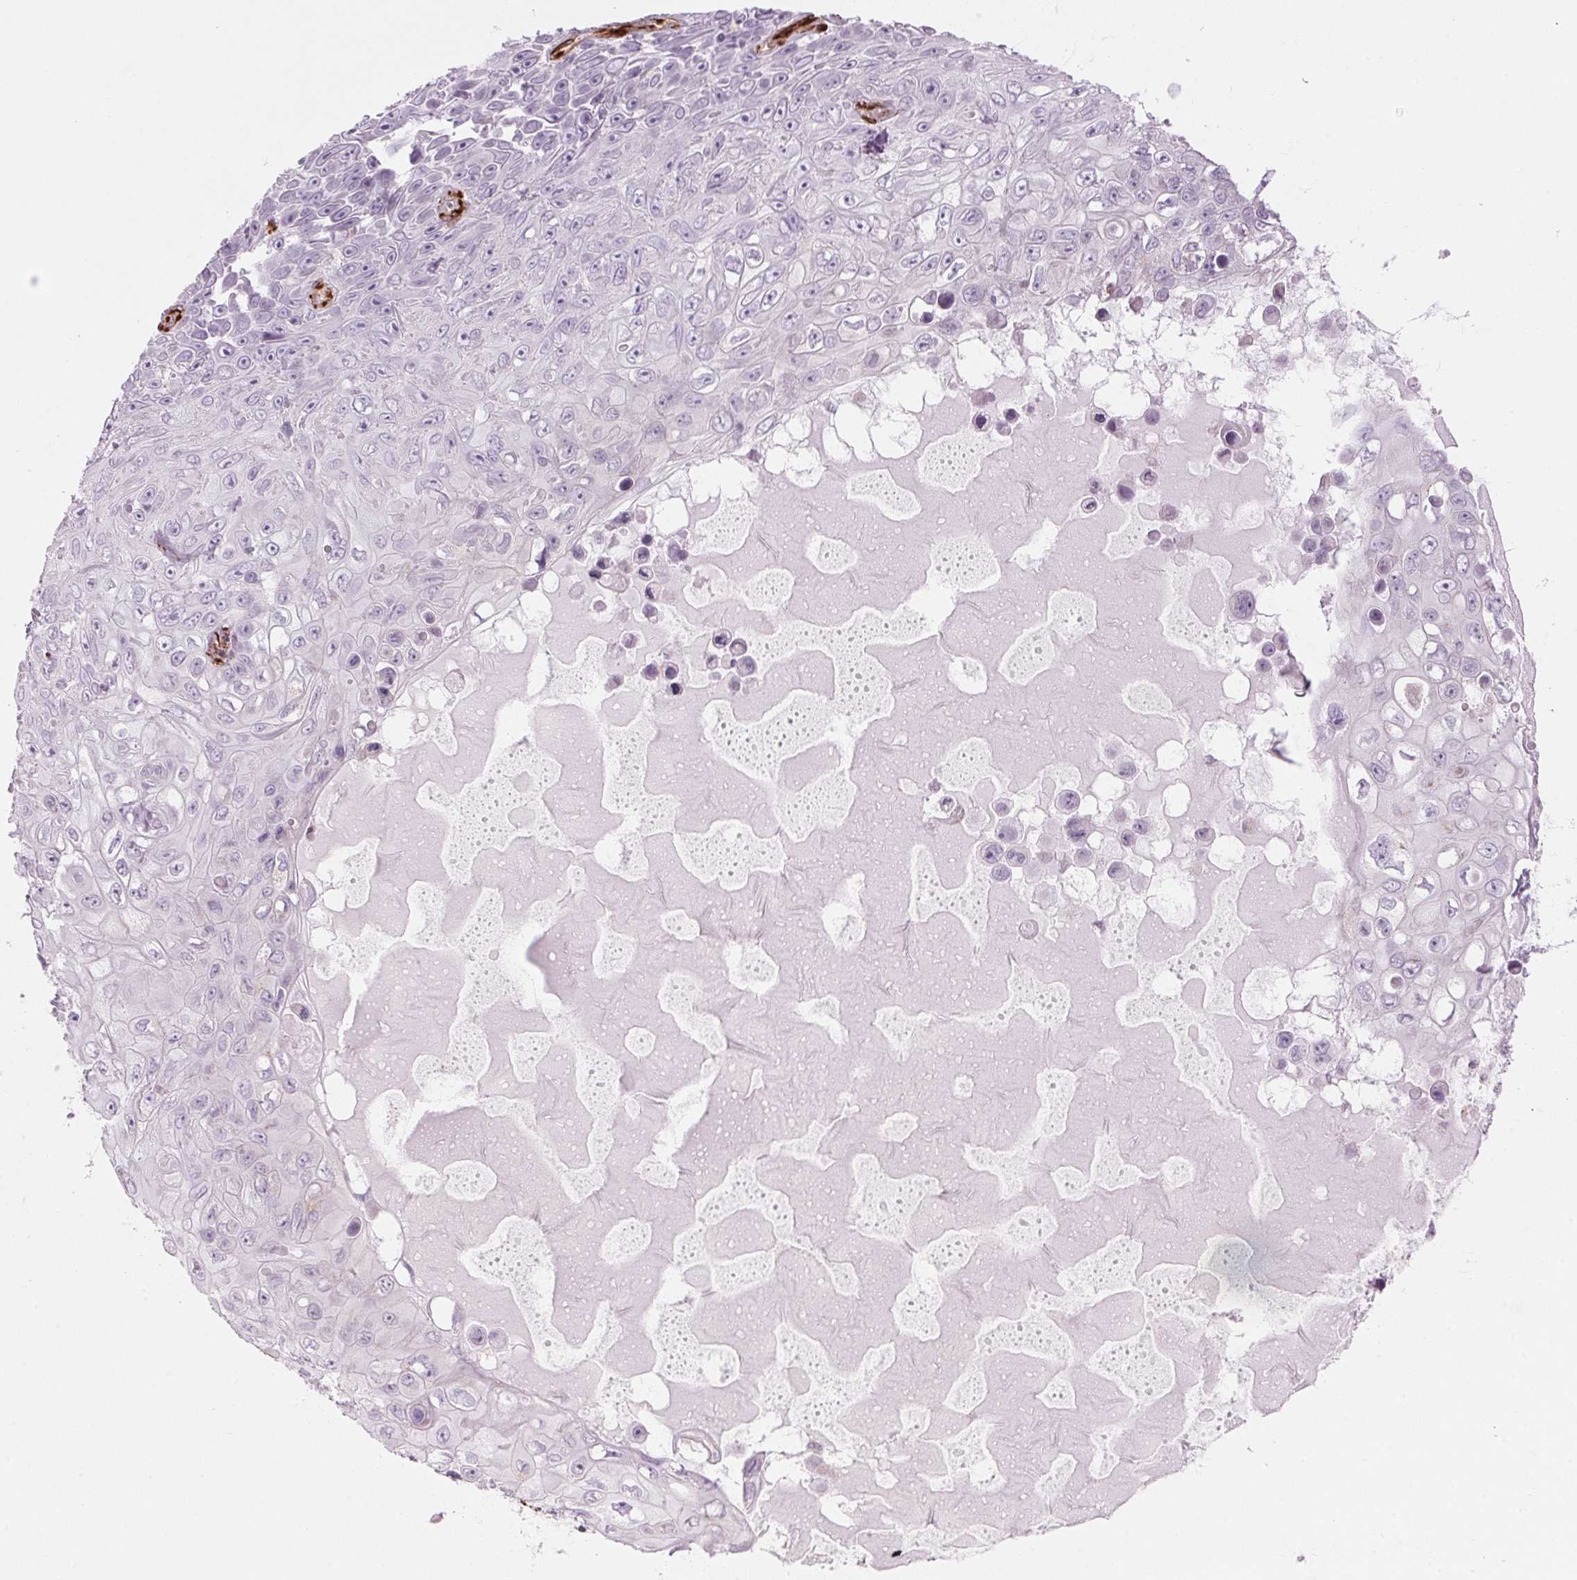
{"staining": {"intensity": "negative", "quantity": "none", "location": "none"}, "tissue": "skin cancer", "cell_type": "Tumor cells", "image_type": "cancer", "snomed": [{"axis": "morphology", "description": "Squamous cell carcinoma, NOS"}, {"axis": "topography", "description": "Skin"}], "caption": "The photomicrograph demonstrates no significant positivity in tumor cells of squamous cell carcinoma (skin).", "gene": "CLPS", "patient": {"sex": "male", "age": 82}}